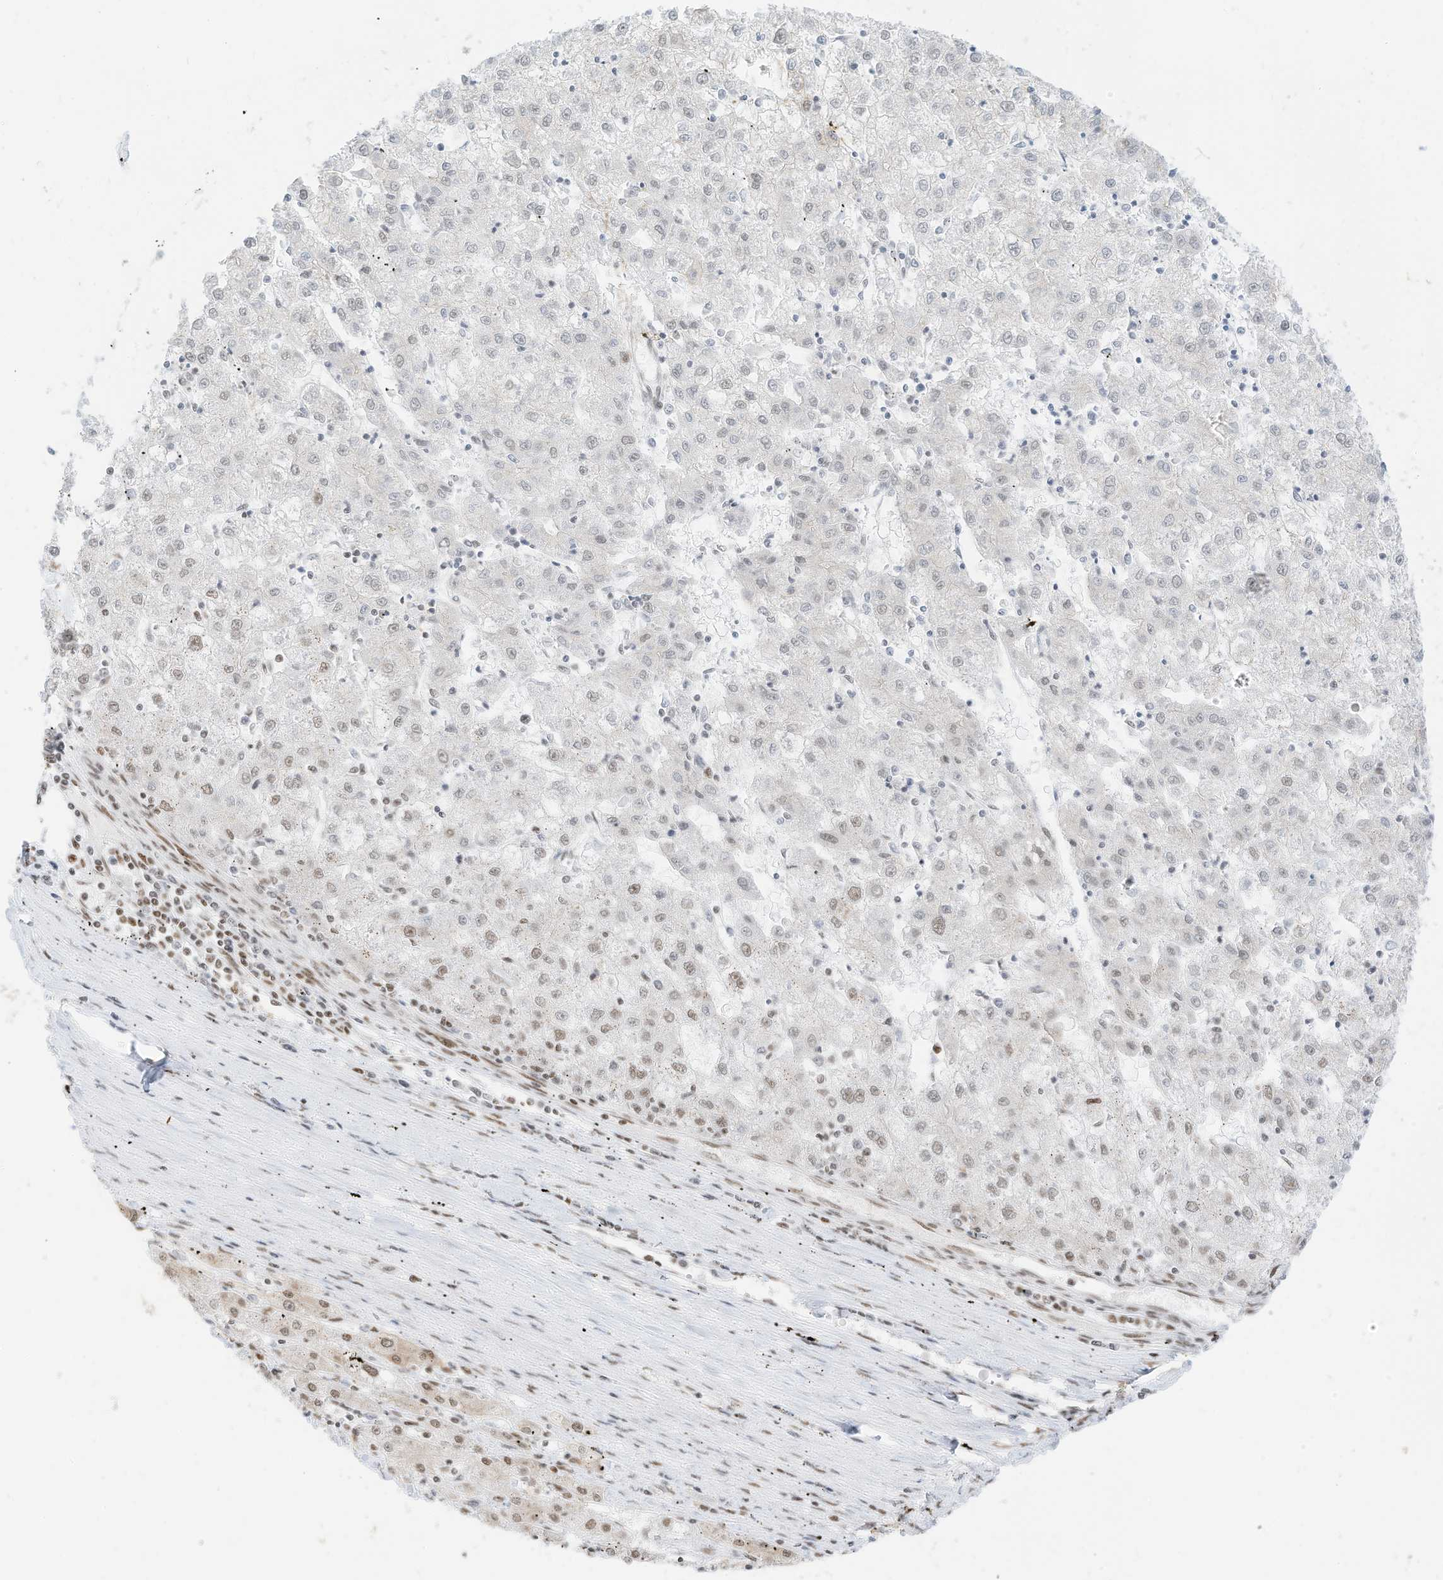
{"staining": {"intensity": "weak", "quantity": "<25%", "location": "nuclear"}, "tissue": "liver cancer", "cell_type": "Tumor cells", "image_type": "cancer", "snomed": [{"axis": "morphology", "description": "Carcinoma, Hepatocellular, NOS"}, {"axis": "topography", "description": "Liver"}], "caption": "IHC photomicrograph of liver cancer (hepatocellular carcinoma) stained for a protein (brown), which reveals no staining in tumor cells. The staining was performed using DAB to visualize the protein expression in brown, while the nuclei were stained in blue with hematoxylin (Magnification: 20x).", "gene": "SMARCA2", "patient": {"sex": "male", "age": 72}}